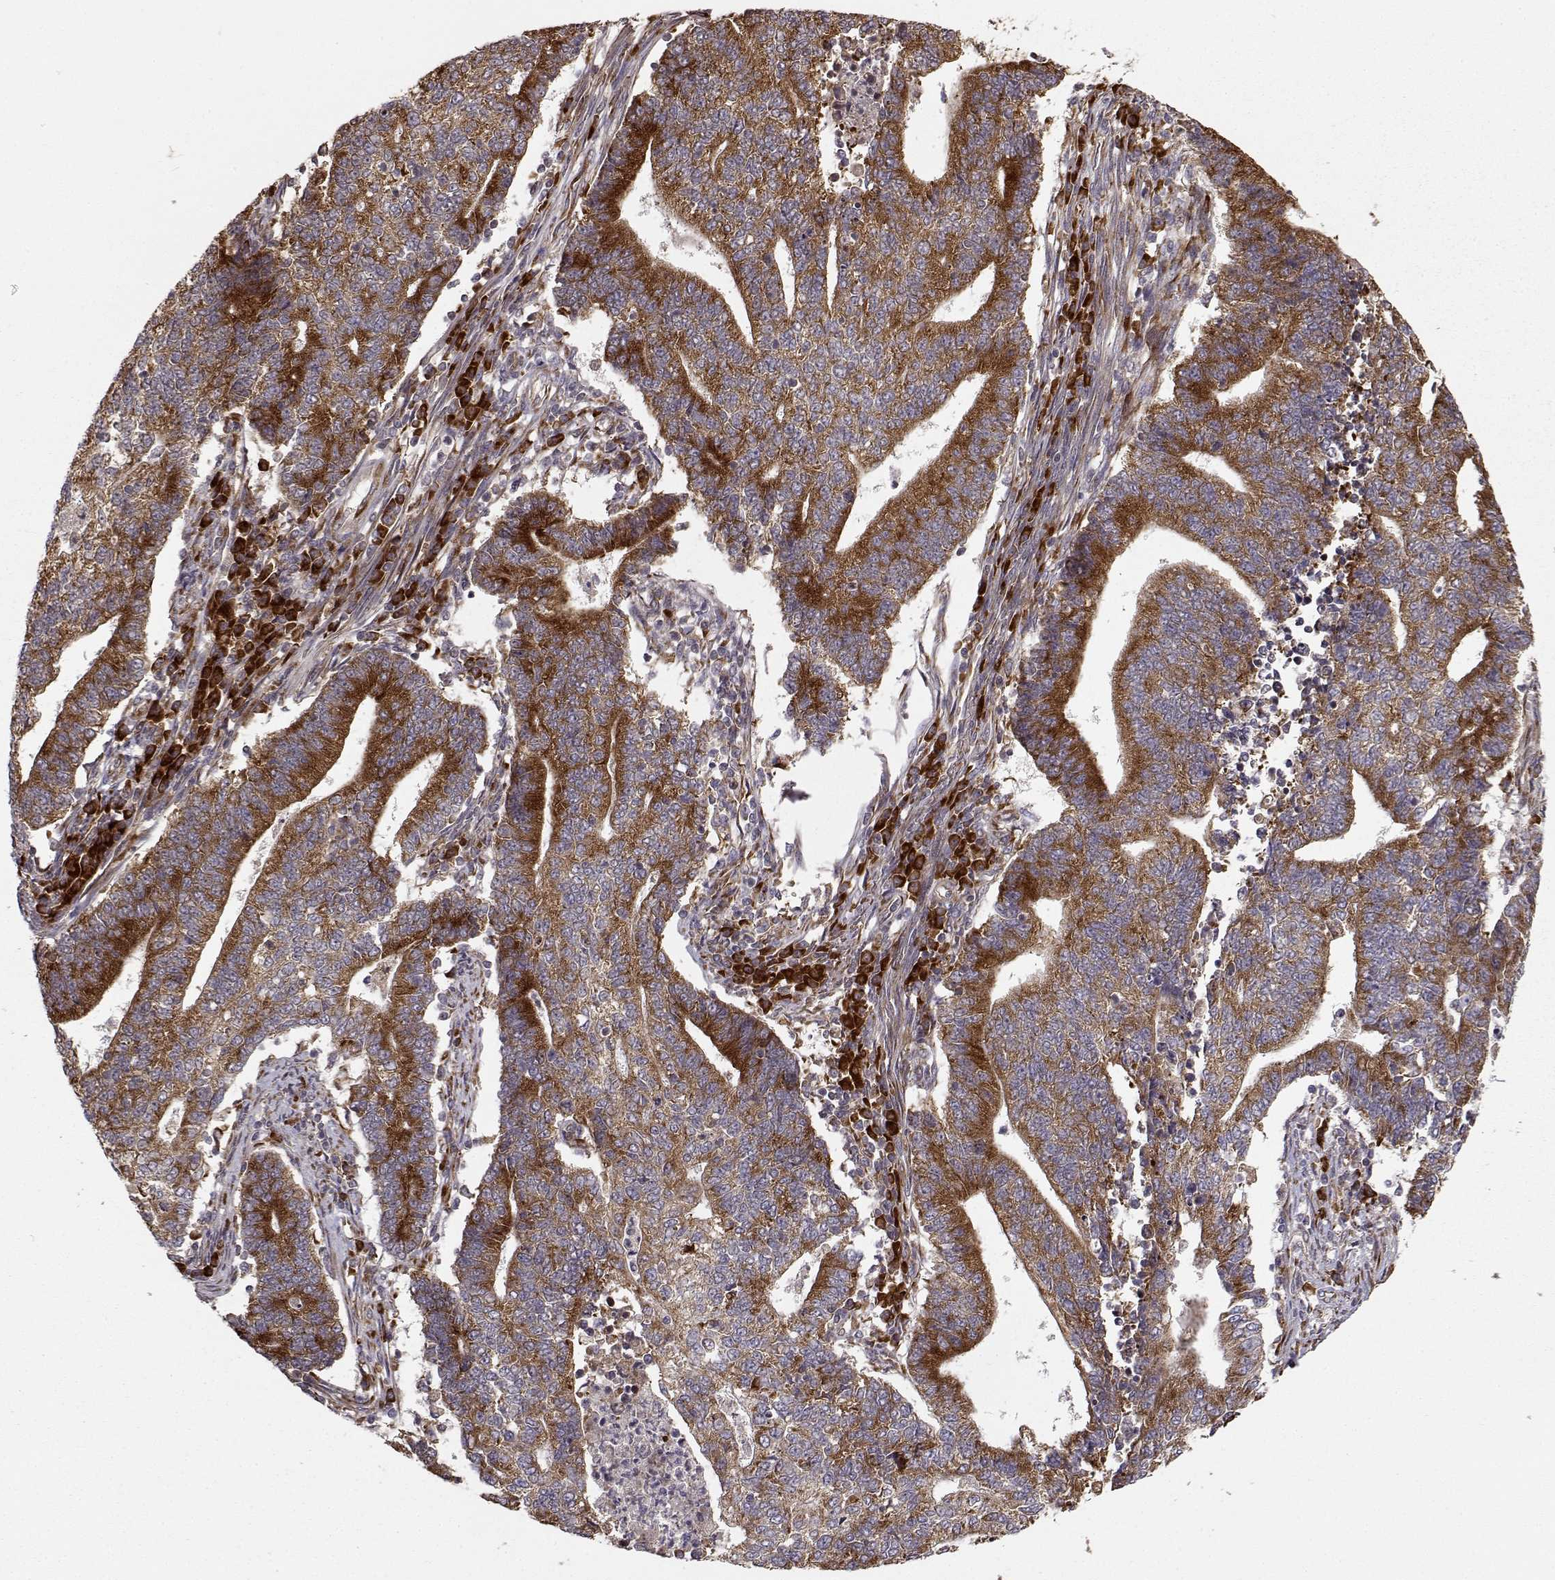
{"staining": {"intensity": "strong", "quantity": ">75%", "location": "cytoplasmic/membranous"}, "tissue": "endometrial cancer", "cell_type": "Tumor cells", "image_type": "cancer", "snomed": [{"axis": "morphology", "description": "Adenocarcinoma, NOS"}, {"axis": "topography", "description": "Uterus"}, {"axis": "topography", "description": "Endometrium"}], "caption": "The histopathology image demonstrates a brown stain indicating the presence of a protein in the cytoplasmic/membranous of tumor cells in adenocarcinoma (endometrial).", "gene": "RPL31", "patient": {"sex": "female", "age": 54}}